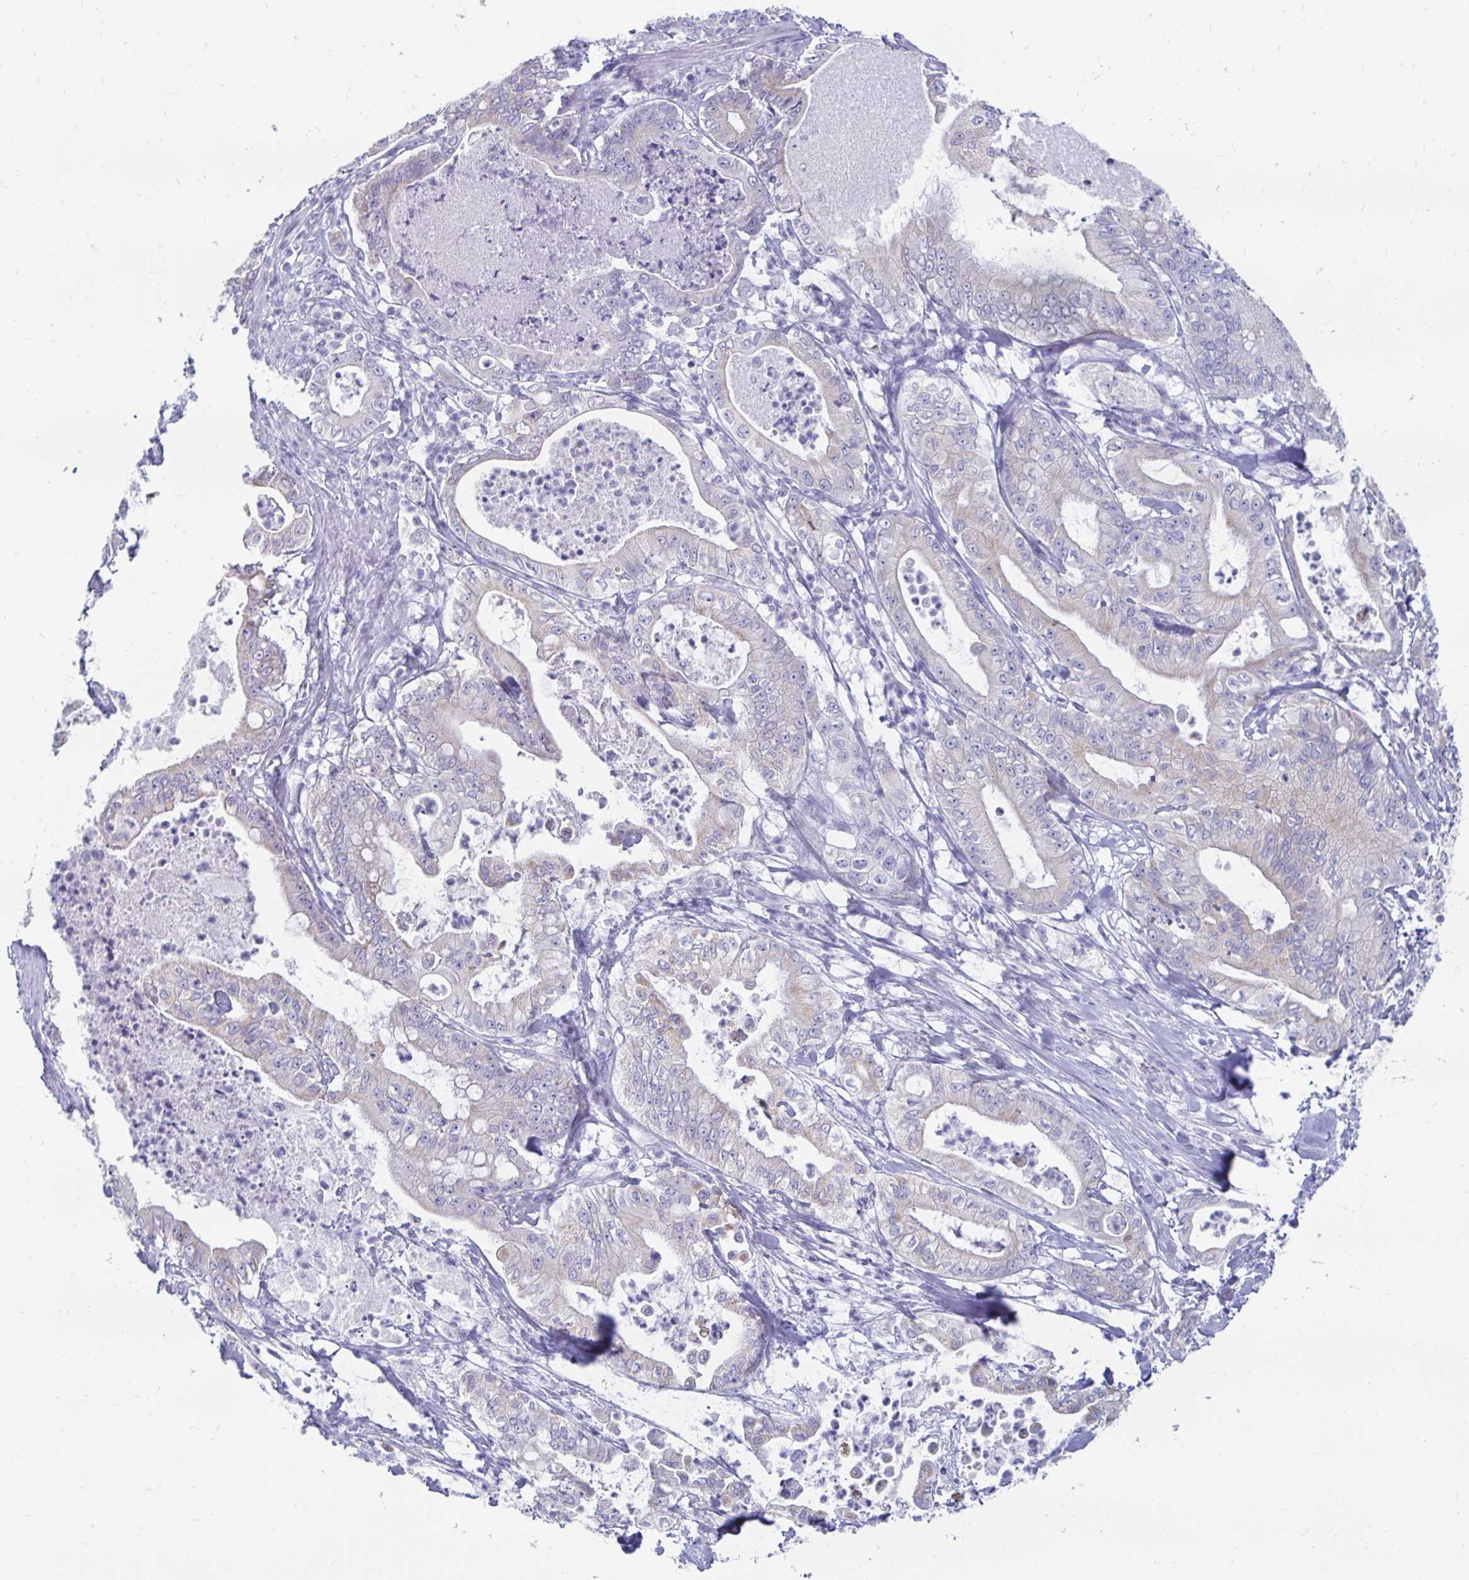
{"staining": {"intensity": "negative", "quantity": "none", "location": "none"}, "tissue": "pancreatic cancer", "cell_type": "Tumor cells", "image_type": "cancer", "snomed": [{"axis": "morphology", "description": "Adenocarcinoma, NOS"}, {"axis": "topography", "description": "Pancreas"}], "caption": "Tumor cells show no significant protein expression in adenocarcinoma (pancreatic).", "gene": "PEG10", "patient": {"sex": "male", "age": 71}}